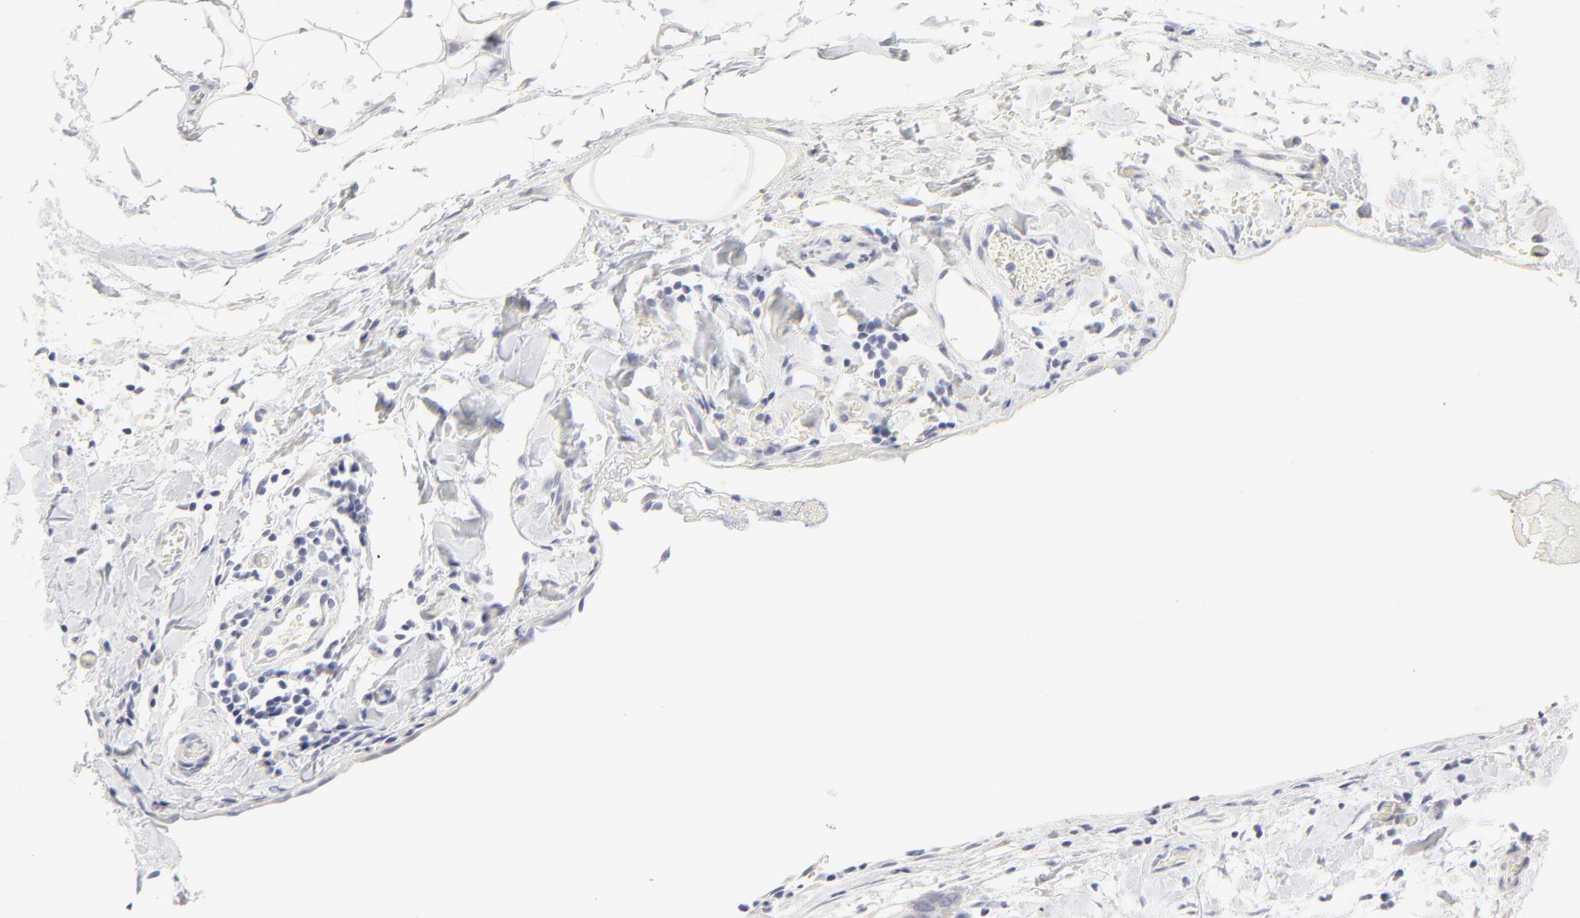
{"staining": {"intensity": "negative", "quantity": "none", "location": "none"}, "tissue": "stomach cancer", "cell_type": "Tumor cells", "image_type": "cancer", "snomed": [{"axis": "morphology", "description": "Adenocarcinoma, NOS"}, {"axis": "topography", "description": "Stomach, upper"}], "caption": "High power microscopy micrograph of an immunohistochemistry histopathology image of adenocarcinoma (stomach), revealing no significant positivity in tumor cells.", "gene": "NPNT", "patient": {"sex": "male", "age": 47}}